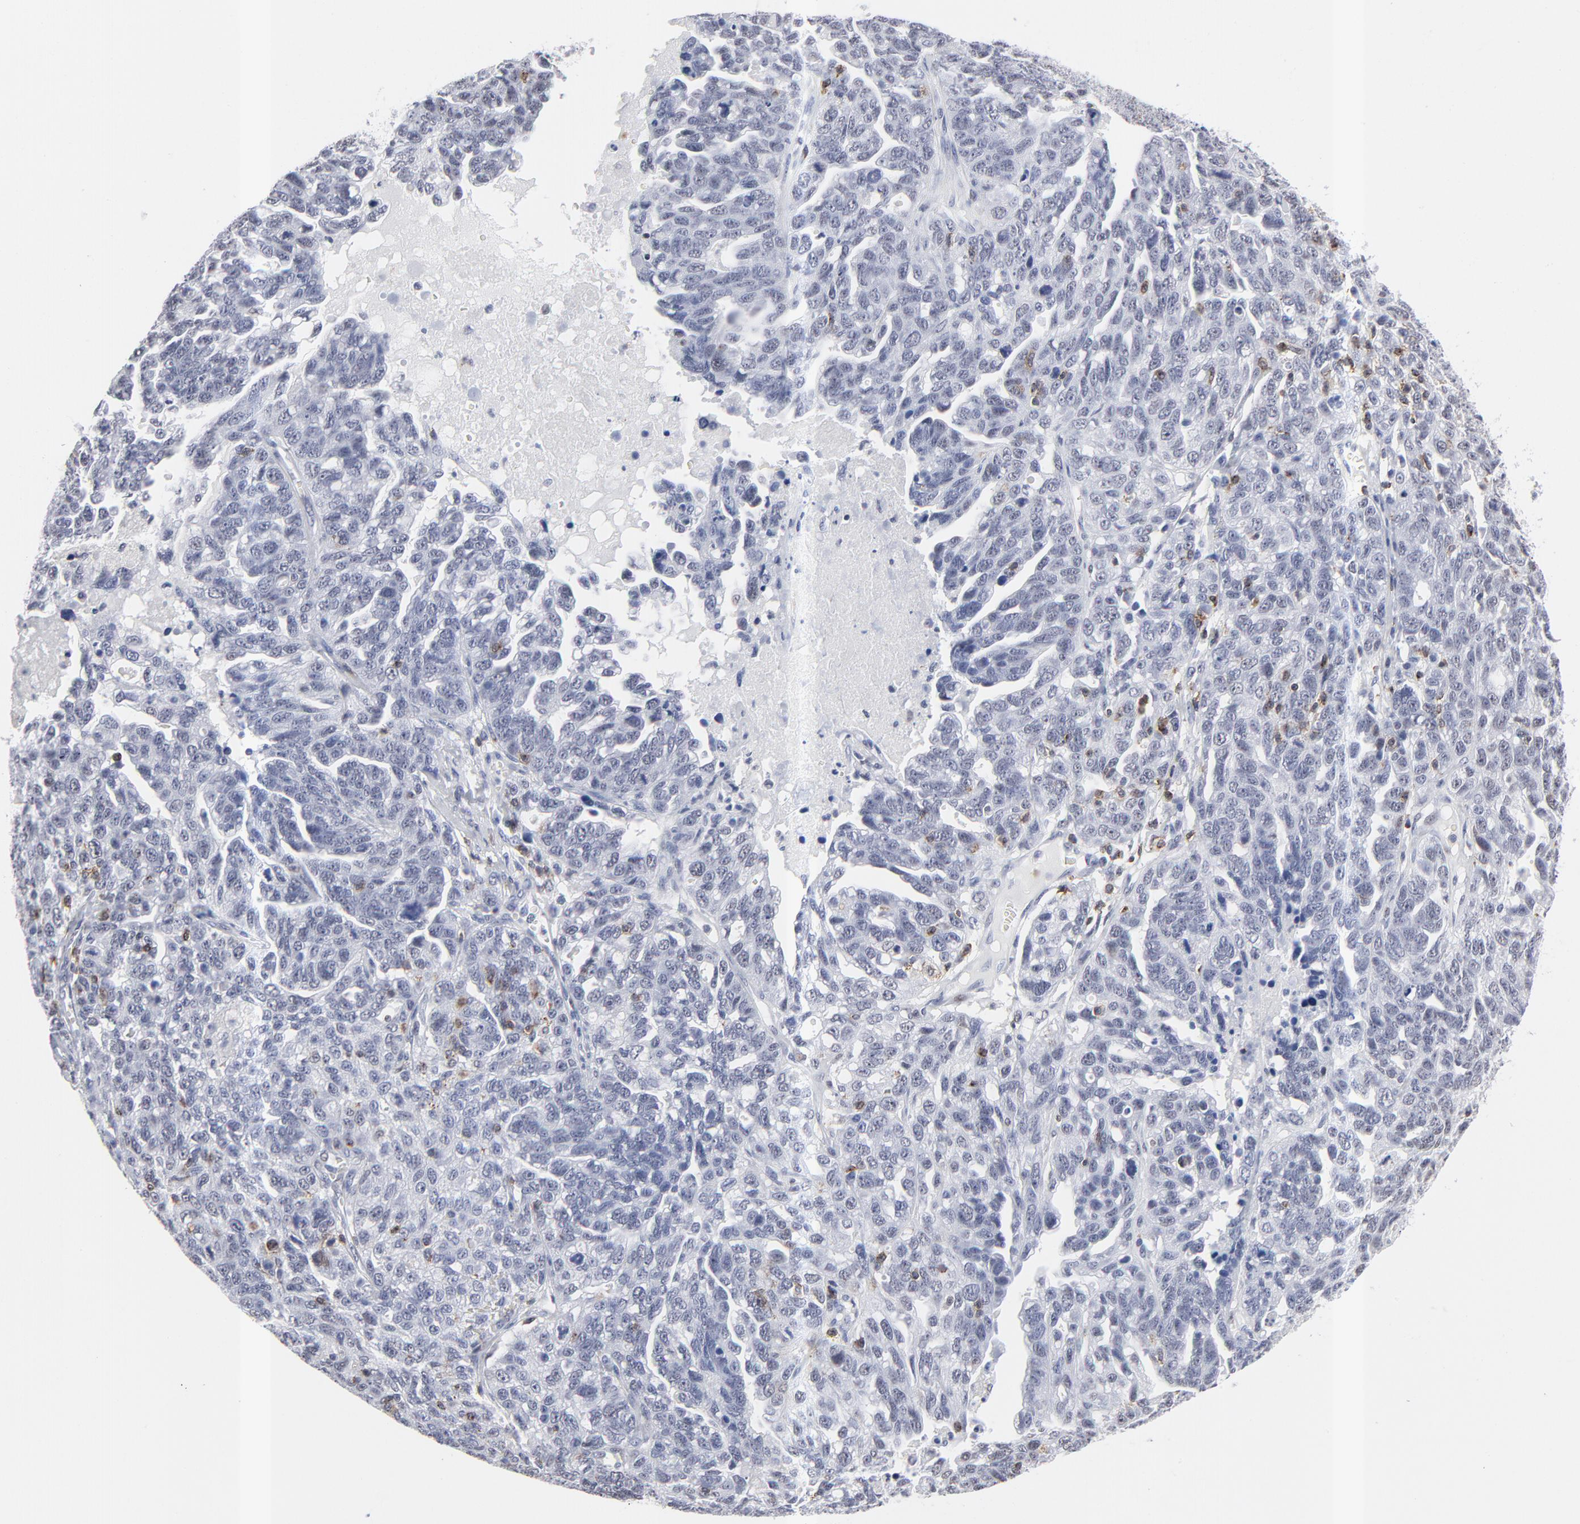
{"staining": {"intensity": "negative", "quantity": "none", "location": "none"}, "tissue": "ovarian cancer", "cell_type": "Tumor cells", "image_type": "cancer", "snomed": [{"axis": "morphology", "description": "Cystadenocarcinoma, serous, NOS"}, {"axis": "topography", "description": "Ovary"}], "caption": "Tumor cells show no significant expression in serous cystadenocarcinoma (ovarian).", "gene": "CD2", "patient": {"sex": "female", "age": 71}}